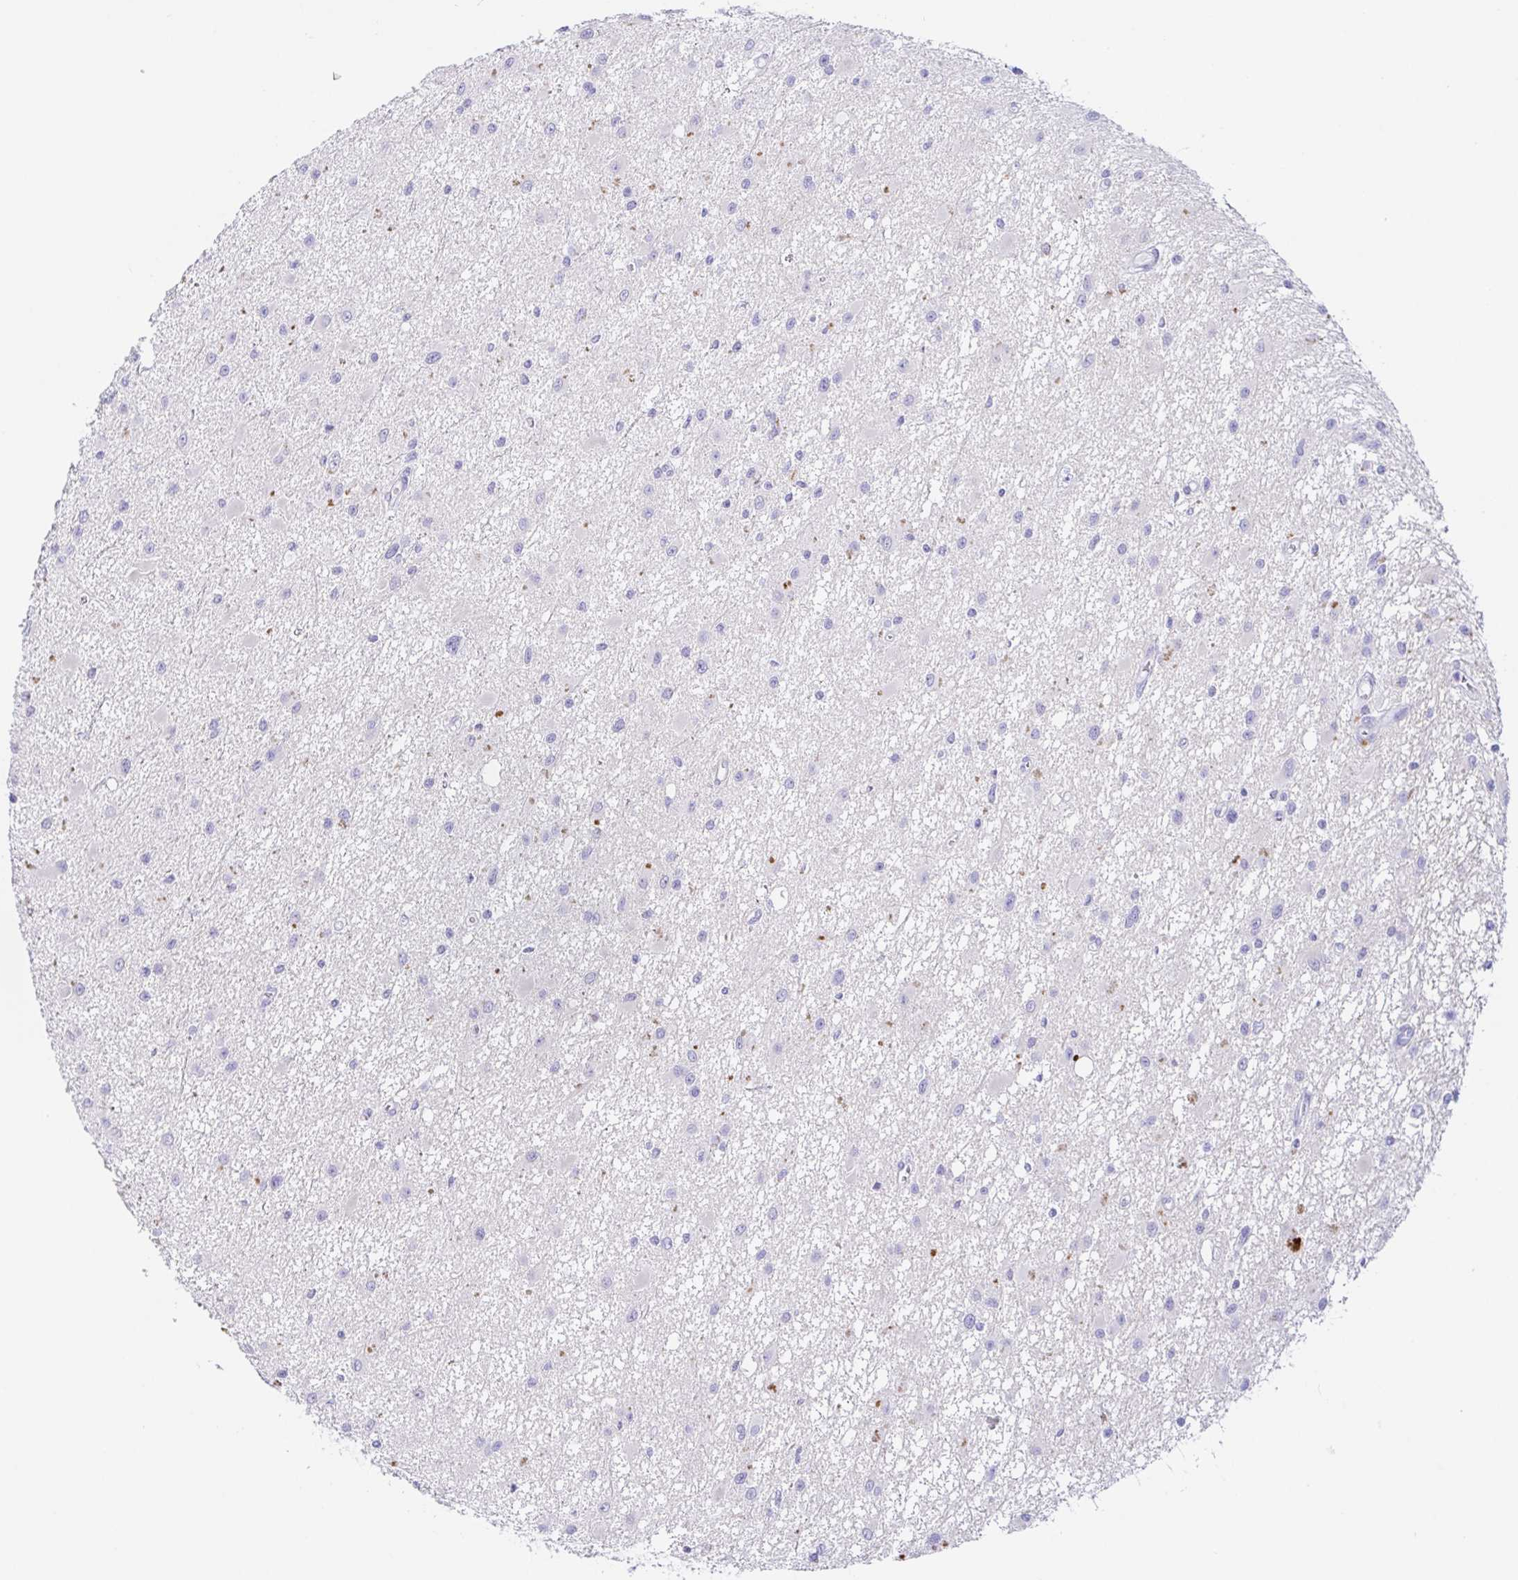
{"staining": {"intensity": "negative", "quantity": "none", "location": "none"}, "tissue": "glioma", "cell_type": "Tumor cells", "image_type": "cancer", "snomed": [{"axis": "morphology", "description": "Glioma, malignant, High grade"}, {"axis": "topography", "description": "Brain"}], "caption": "Tumor cells show no significant protein expression in malignant high-grade glioma. (Immunohistochemistry (ihc), brightfield microscopy, high magnification).", "gene": "PAX8", "patient": {"sex": "male", "age": 54}}